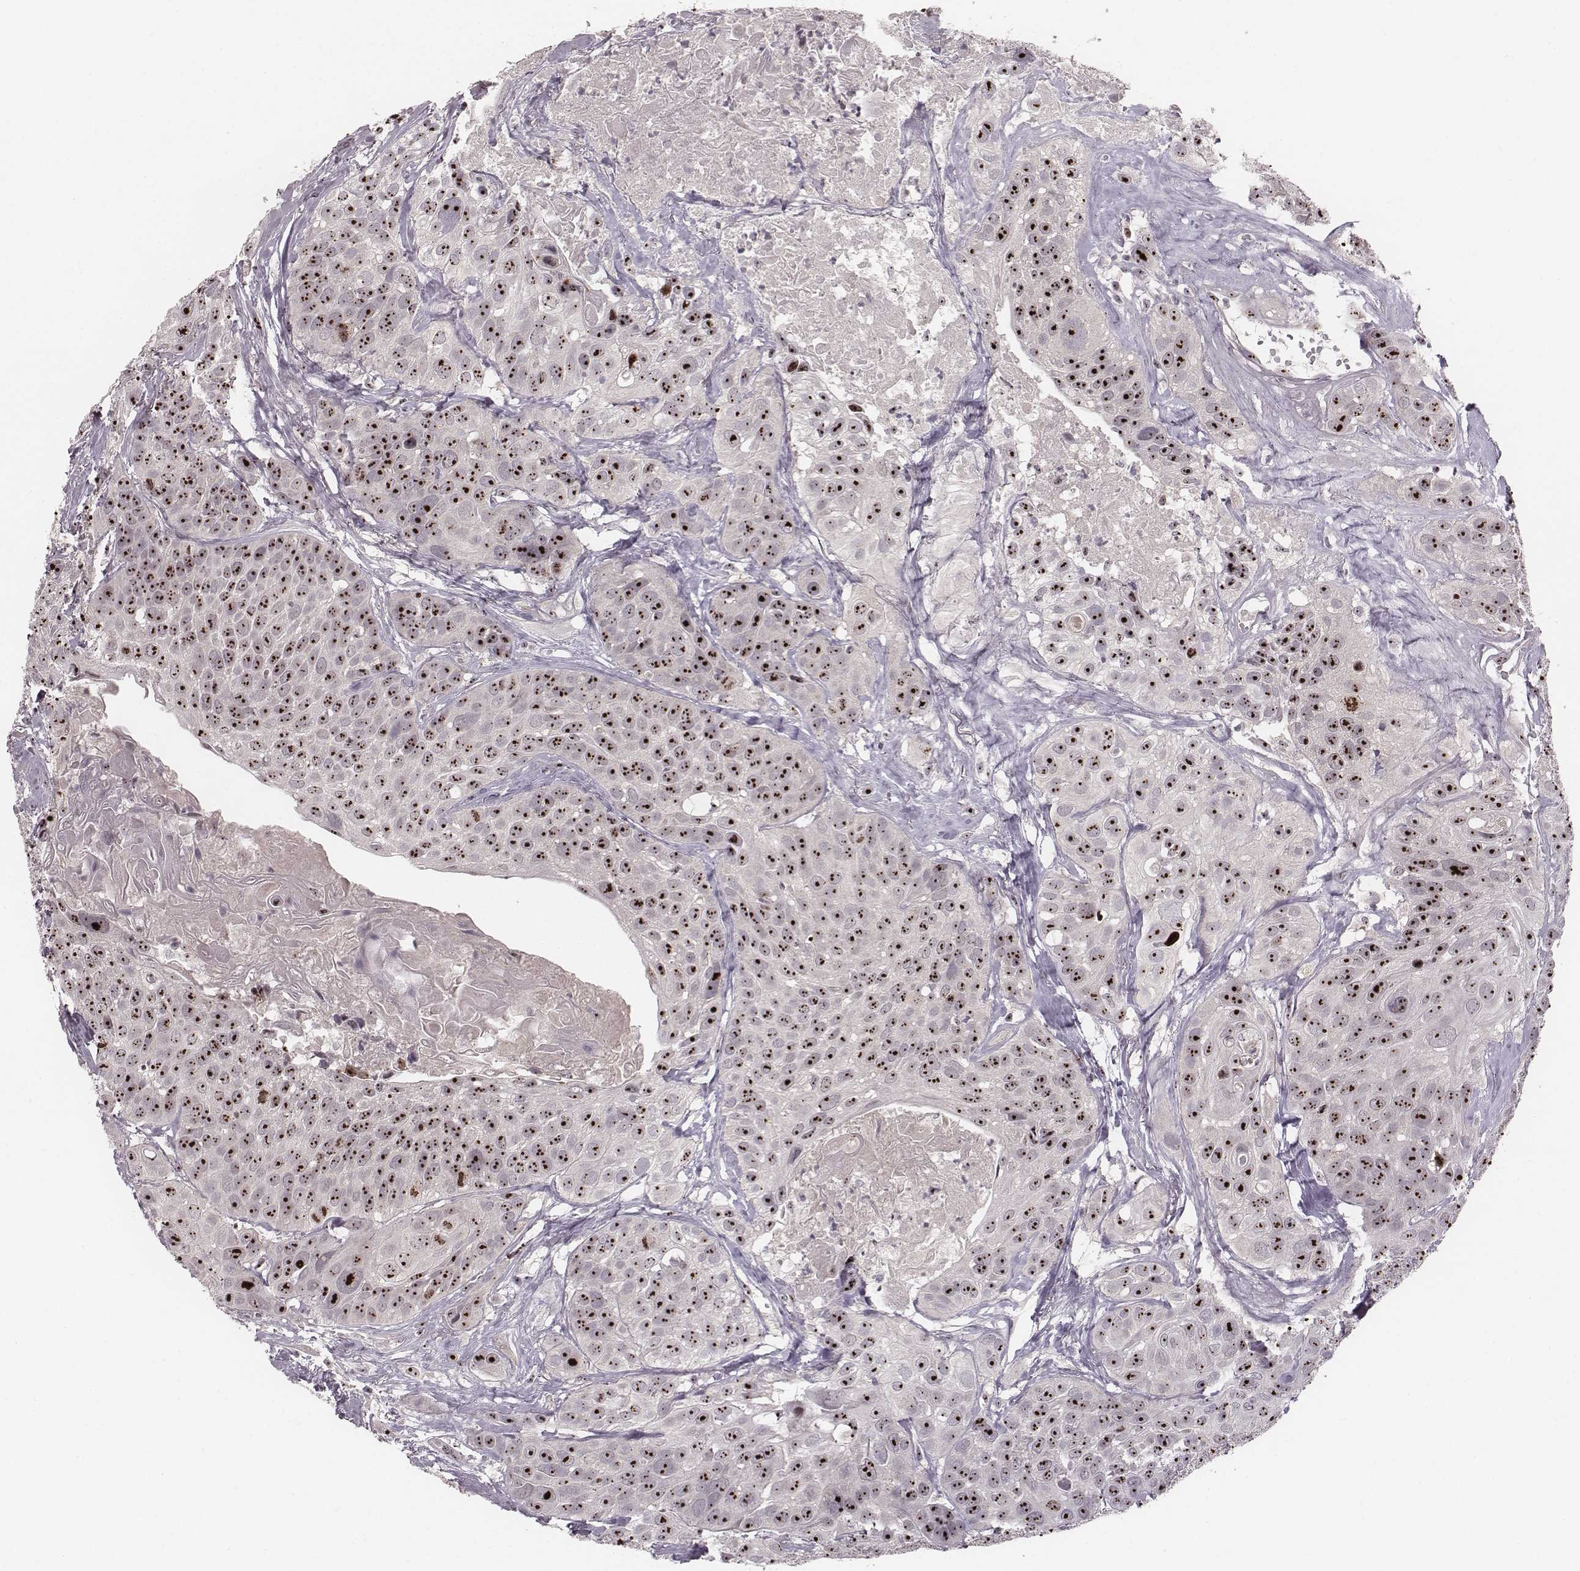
{"staining": {"intensity": "strong", "quantity": ">75%", "location": "nuclear"}, "tissue": "head and neck cancer", "cell_type": "Tumor cells", "image_type": "cancer", "snomed": [{"axis": "morphology", "description": "Squamous cell carcinoma, NOS"}, {"axis": "topography", "description": "Oral tissue"}, {"axis": "topography", "description": "Head-Neck"}], "caption": "Brown immunohistochemical staining in human head and neck squamous cell carcinoma shows strong nuclear positivity in about >75% of tumor cells.", "gene": "NOP56", "patient": {"sex": "male", "age": 56}}